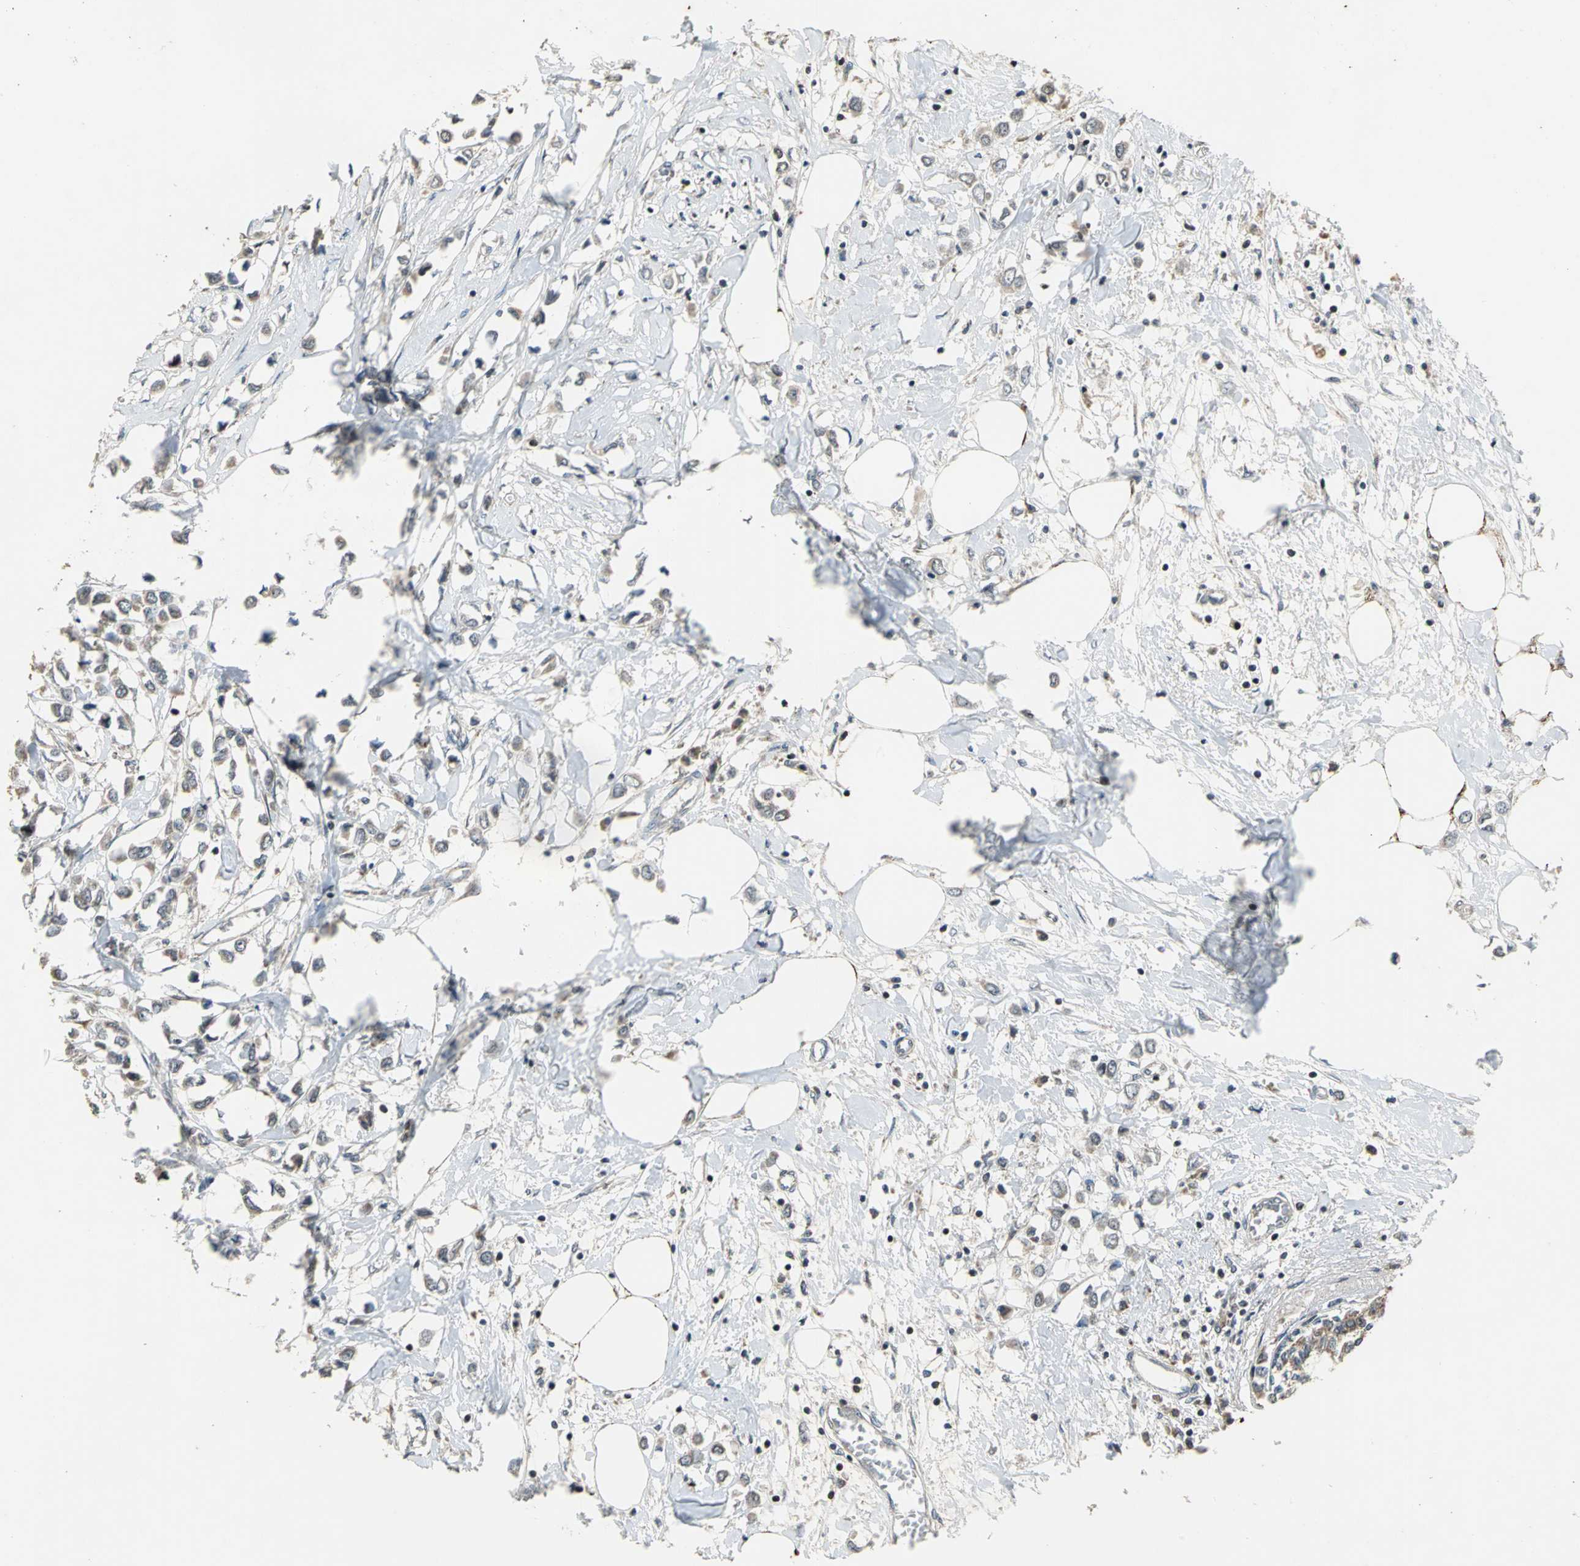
{"staining": {"intensity": "weak", "quantity": ">75%", "location": "cytoplasmic/membranous"}, "tissue": "breast cancer", "cell_type": "Tumor cells", "image_type": "cancer", "snomed": [{"axis": "morphology", "description": "Lobular carcinoma"}, {"axis": "topography", "description": "Breast"}], "caption": "Human breast cancer (lobular carcinoma) stained for a protein (brown) displays weak cytoplasmic/membranous positive positivity in about >75% of tumor cells.", "gene": "JADE3", "patient": {"sex": "female", "age": 51}}